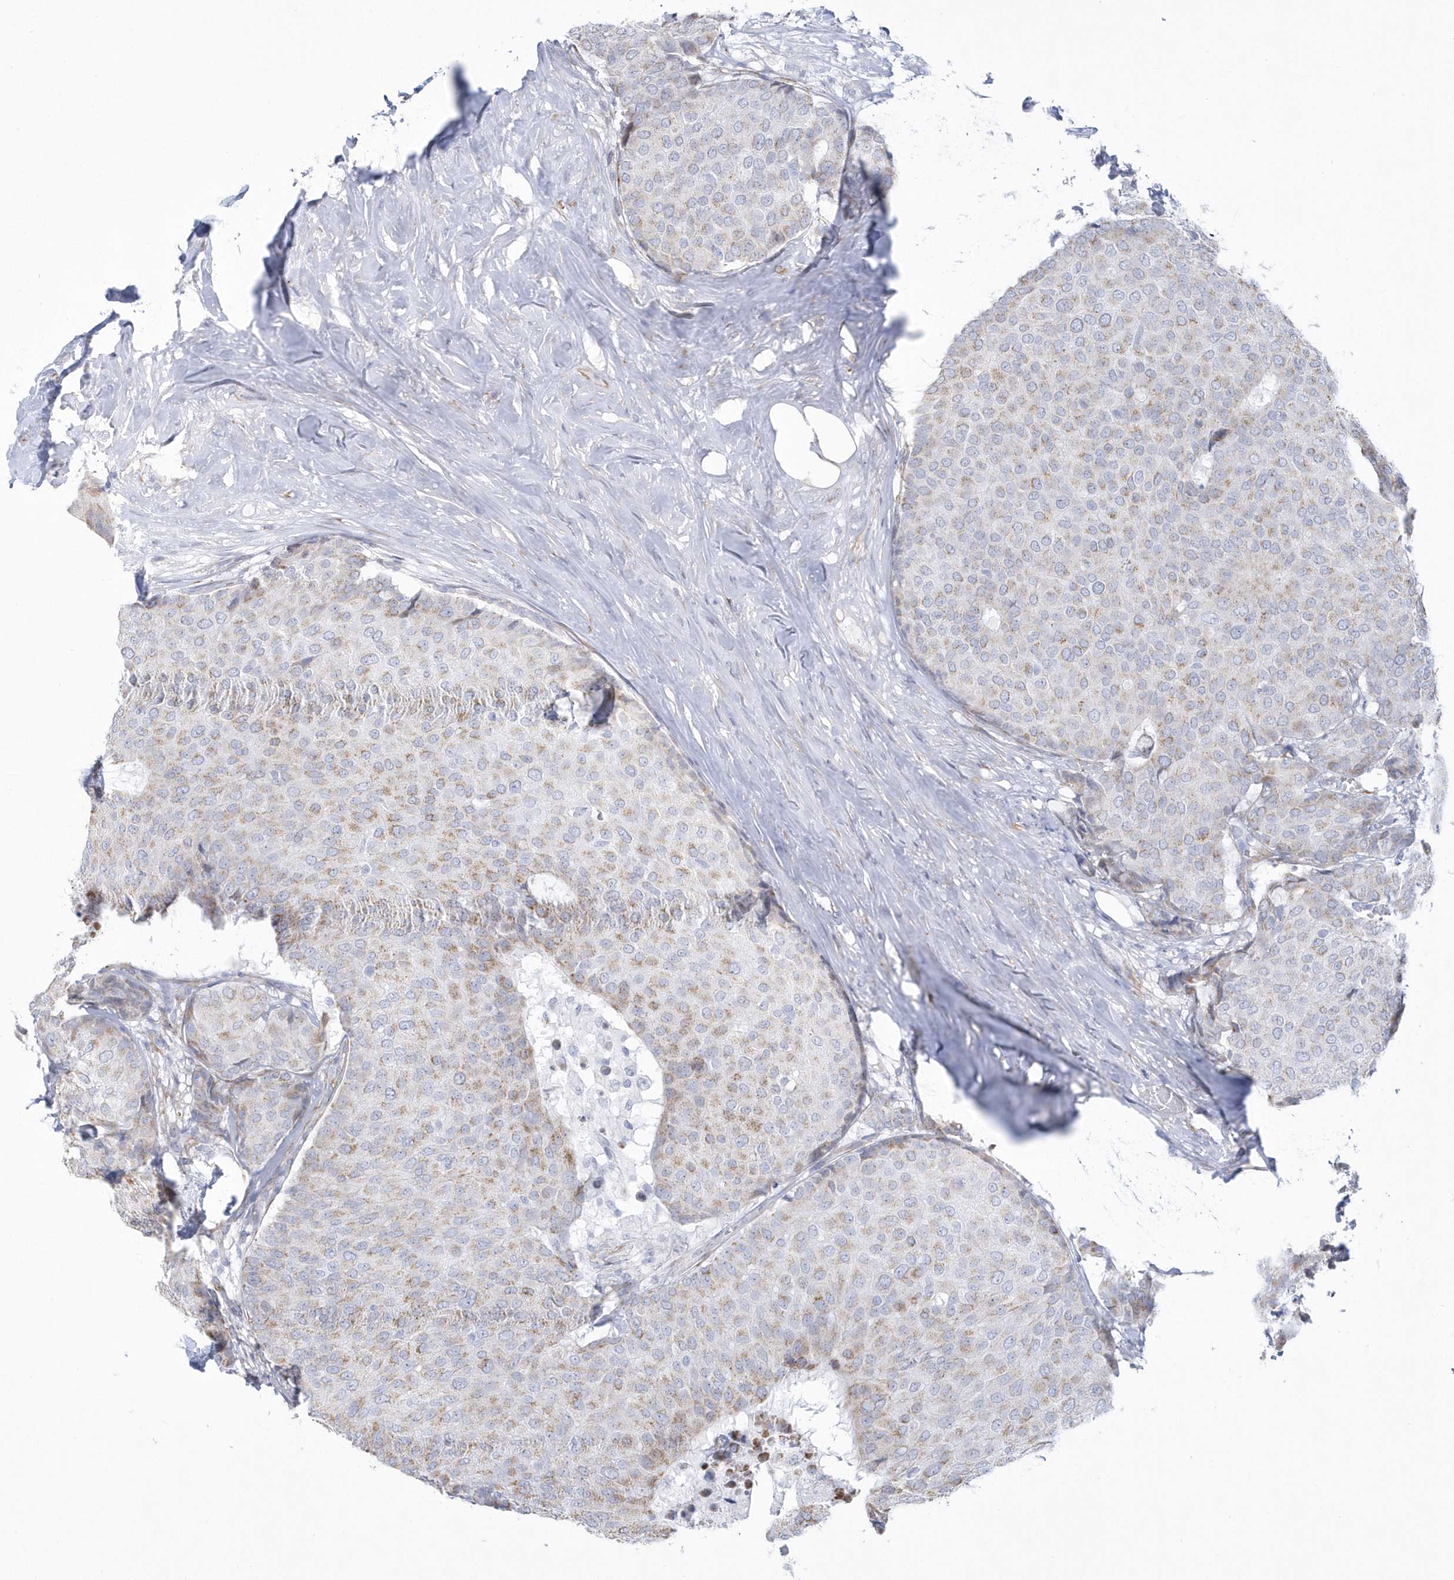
{"staining": {"intensity": "moderate", "quantity": "25%-75%", "location": "cytoplasmic/membranous"}, "tissue": "breast cancer", "cell_type": "Tumor cells", "image_type": "cancer", "snomed": [{"axis": "morphology", "description": "Duct carcinoma"}, {"axis": "topography", "description": "Breast"}], "caption": "Immunohistochemistry (IHC) of breast cancer (invasive ductal carcinoma) demonstrates medium levels of moderate cytoplasmic/membranous positivity in about 25%-75% of tumor cells. The staining was performed using DAB, with brown indicating positive protein expression. Nuclei are stained blue with hematoxylin.", "gene": "WDR27", "patient": {"sex": "female", "age": 75}}